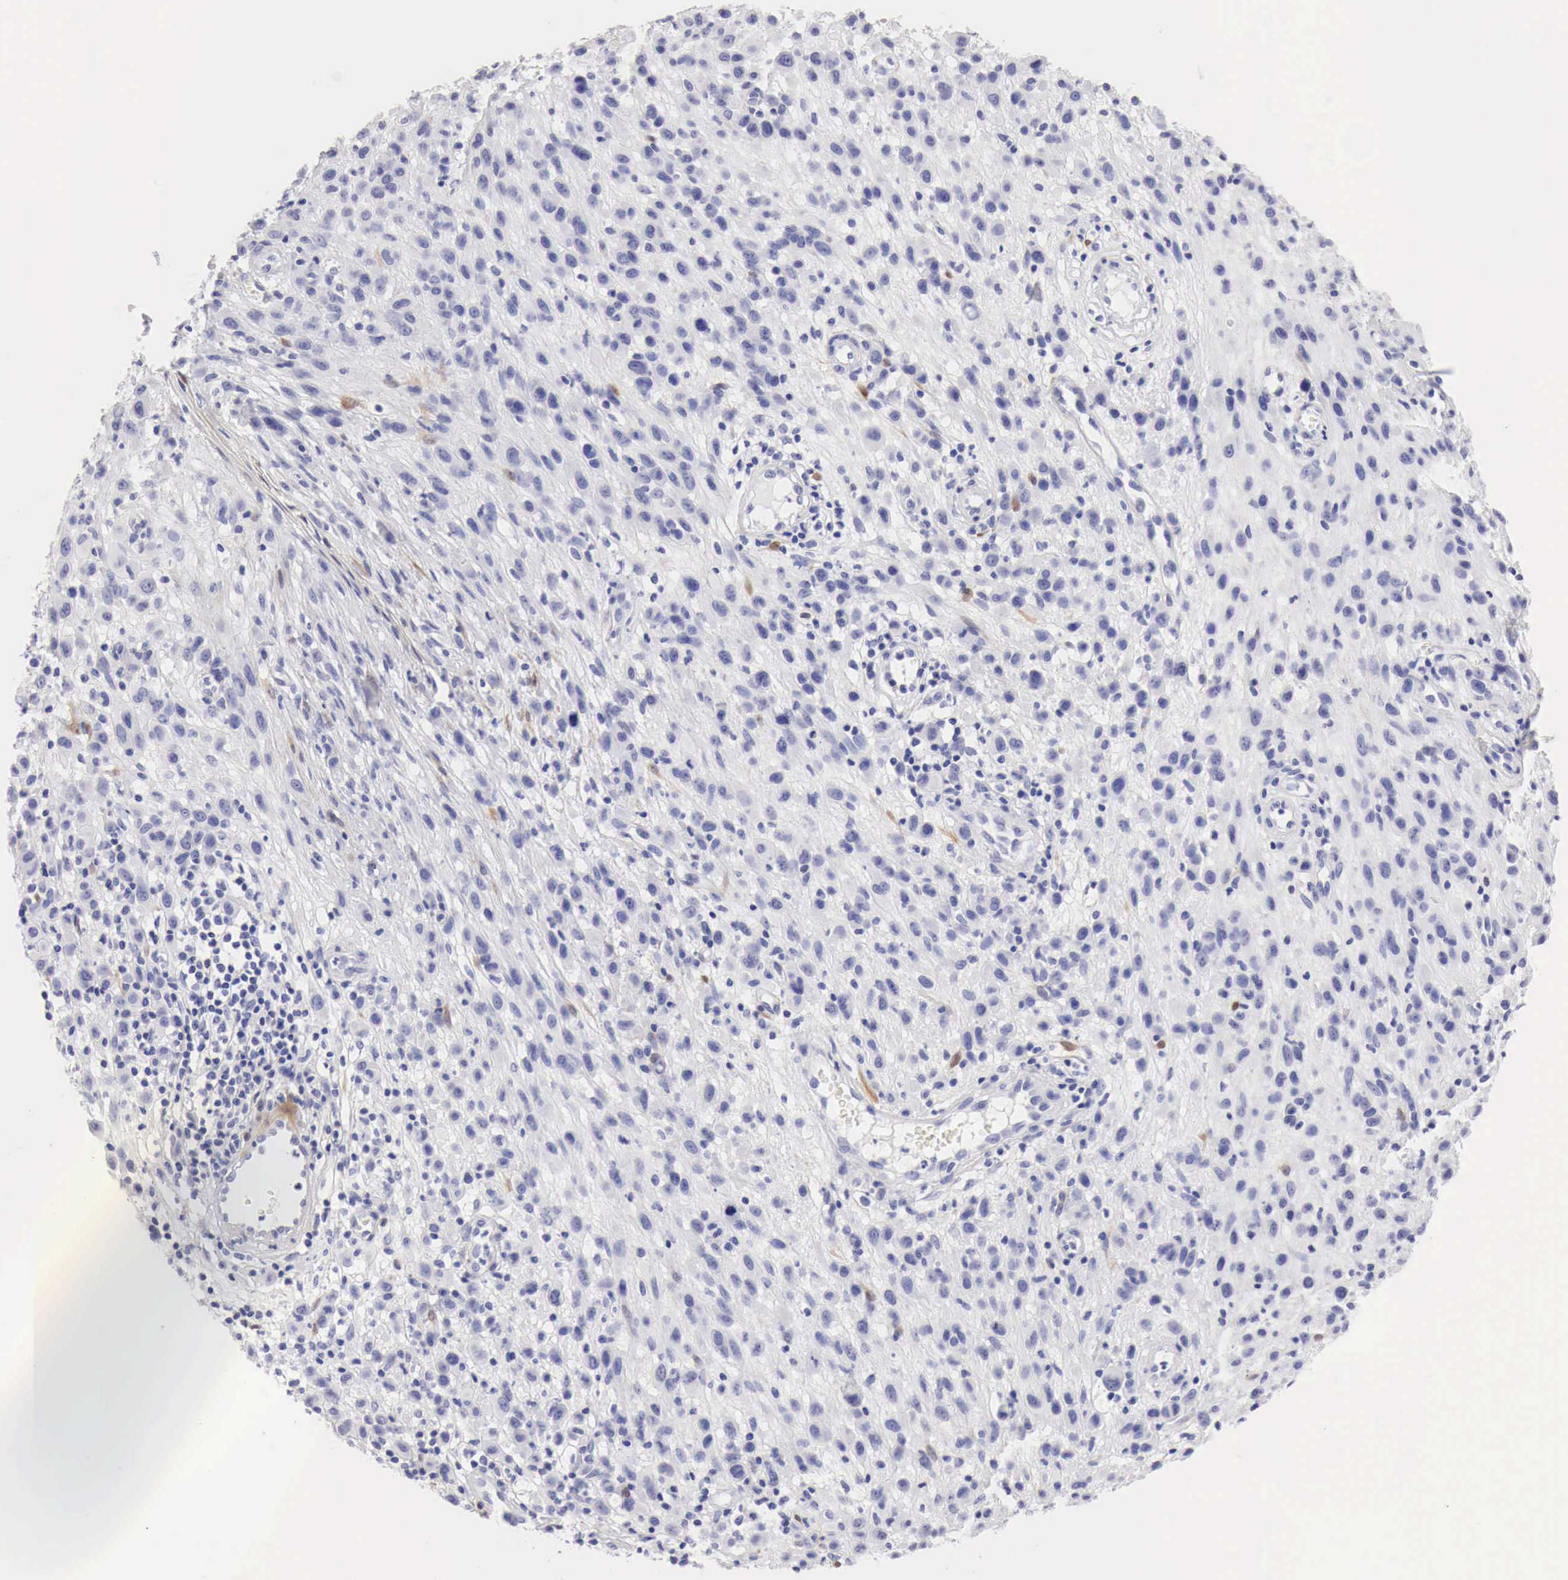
{"staining": {"intensity": "negative", "quantity": "none", "location": "none"}, "tissue": "melanoma", "cell_type": "Tumor cells", "image_type": "cancer", "snomed": [{"axis": "morphology", "description": "Malignant melanoma, NOS"}, {"axis": "topography", "description": "Skin"}], "caption": "A high-resolution micrograph shows IHC staining of melanoma, which shows no significant positivity in tumor cells. (IHC, brightfield microscopy, high magnification).", "gene": "CDKN2A", "patient": {"sex": "male", "age": 51}}